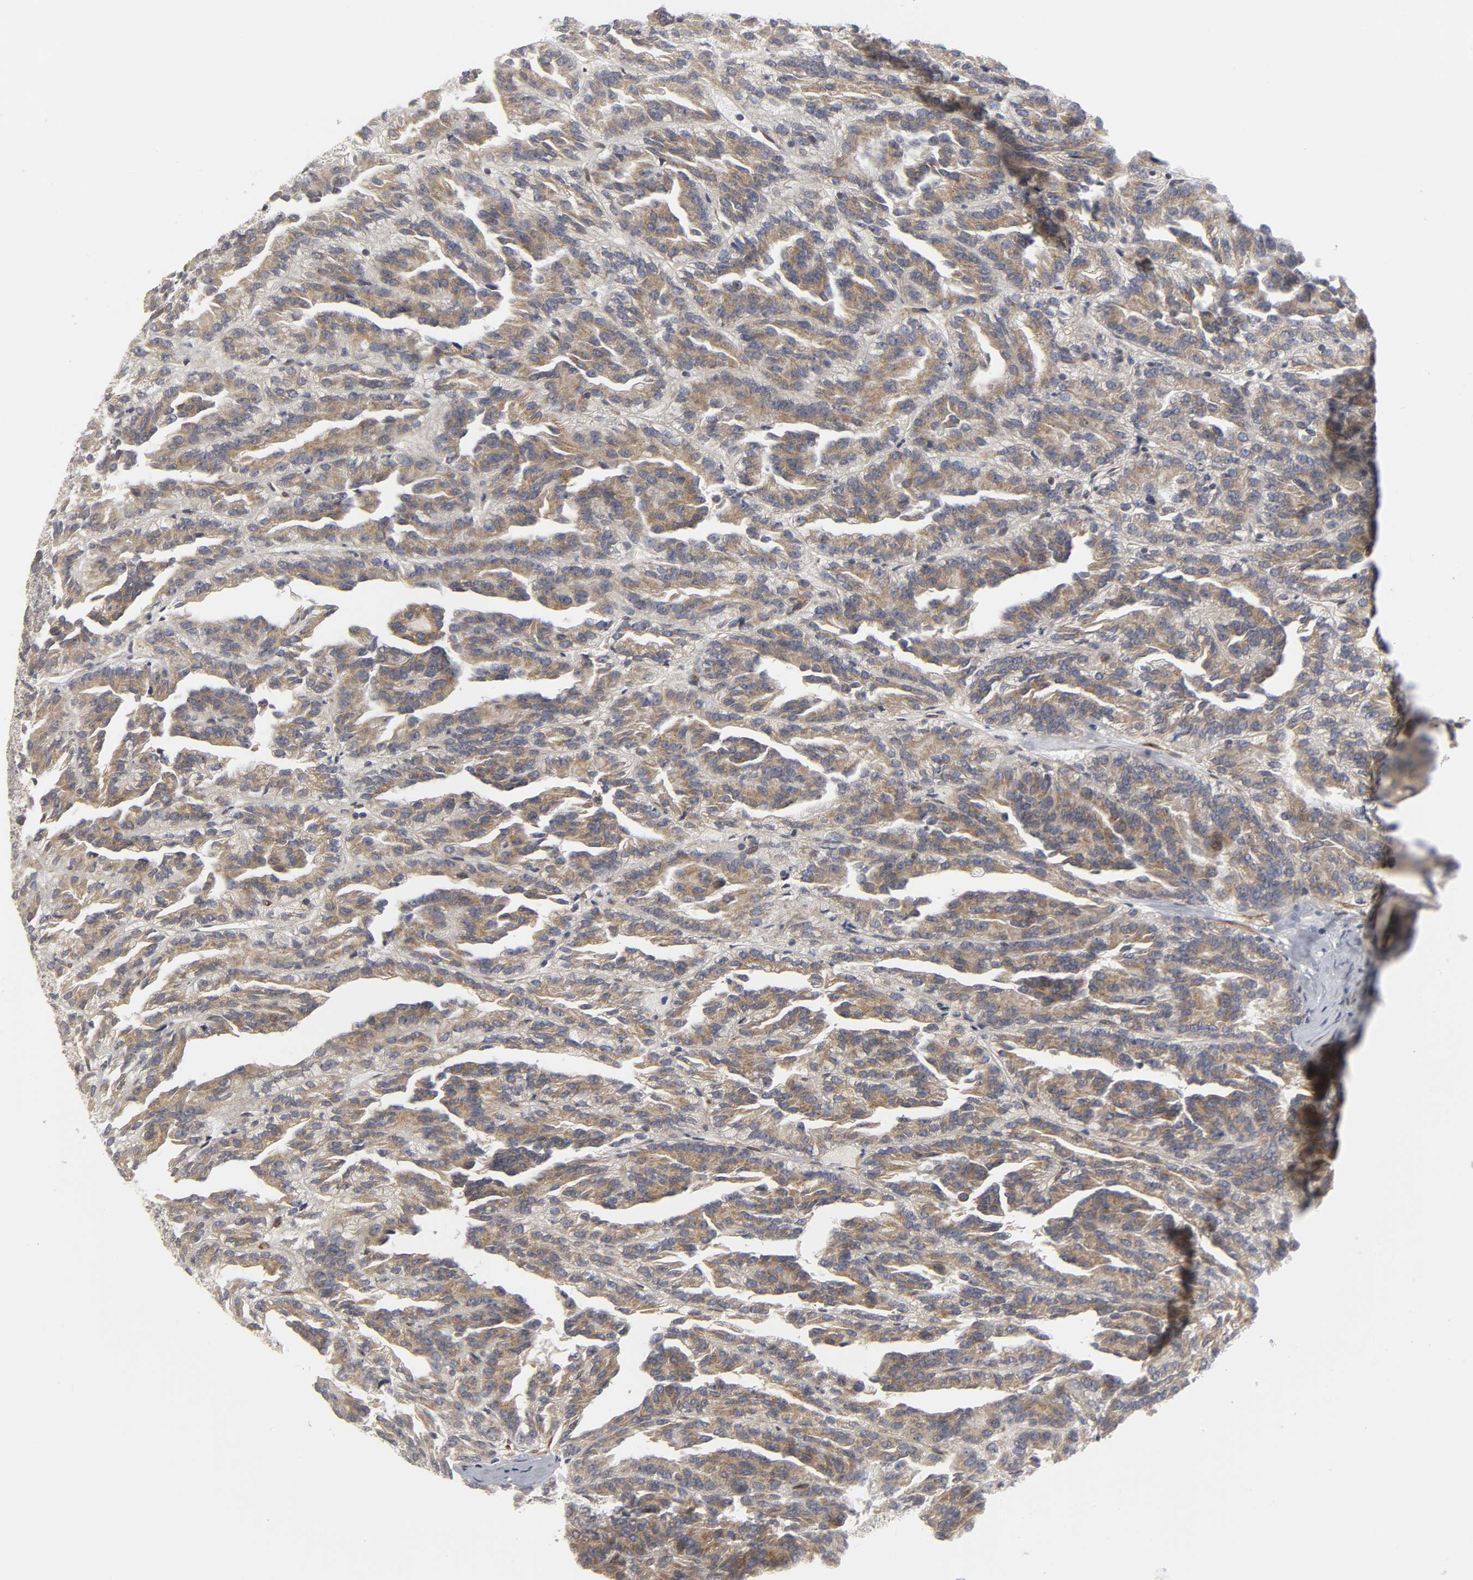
{"staining": {"intensity": "moderate", "quantity": ">75%", "location": "cytoplasmic/membranous"}, "tissue": "renal cancer", "cell_type": "Tumor cells", "image_type": "cancer", "snomed": [{"axis": "morphology", "description": "Adenocarcinoma, NOS"}, {"axis": "topography", "description": "Kidney"}], "caption": "Immunohistochemistry of human renal adenocarcinoma displays medium levels of moderate cytoplasmic/membranous positivity in approximately >75% of tumor cells.", "gene": "ASB6", "patient": {"sex": "male", "age": 46}}